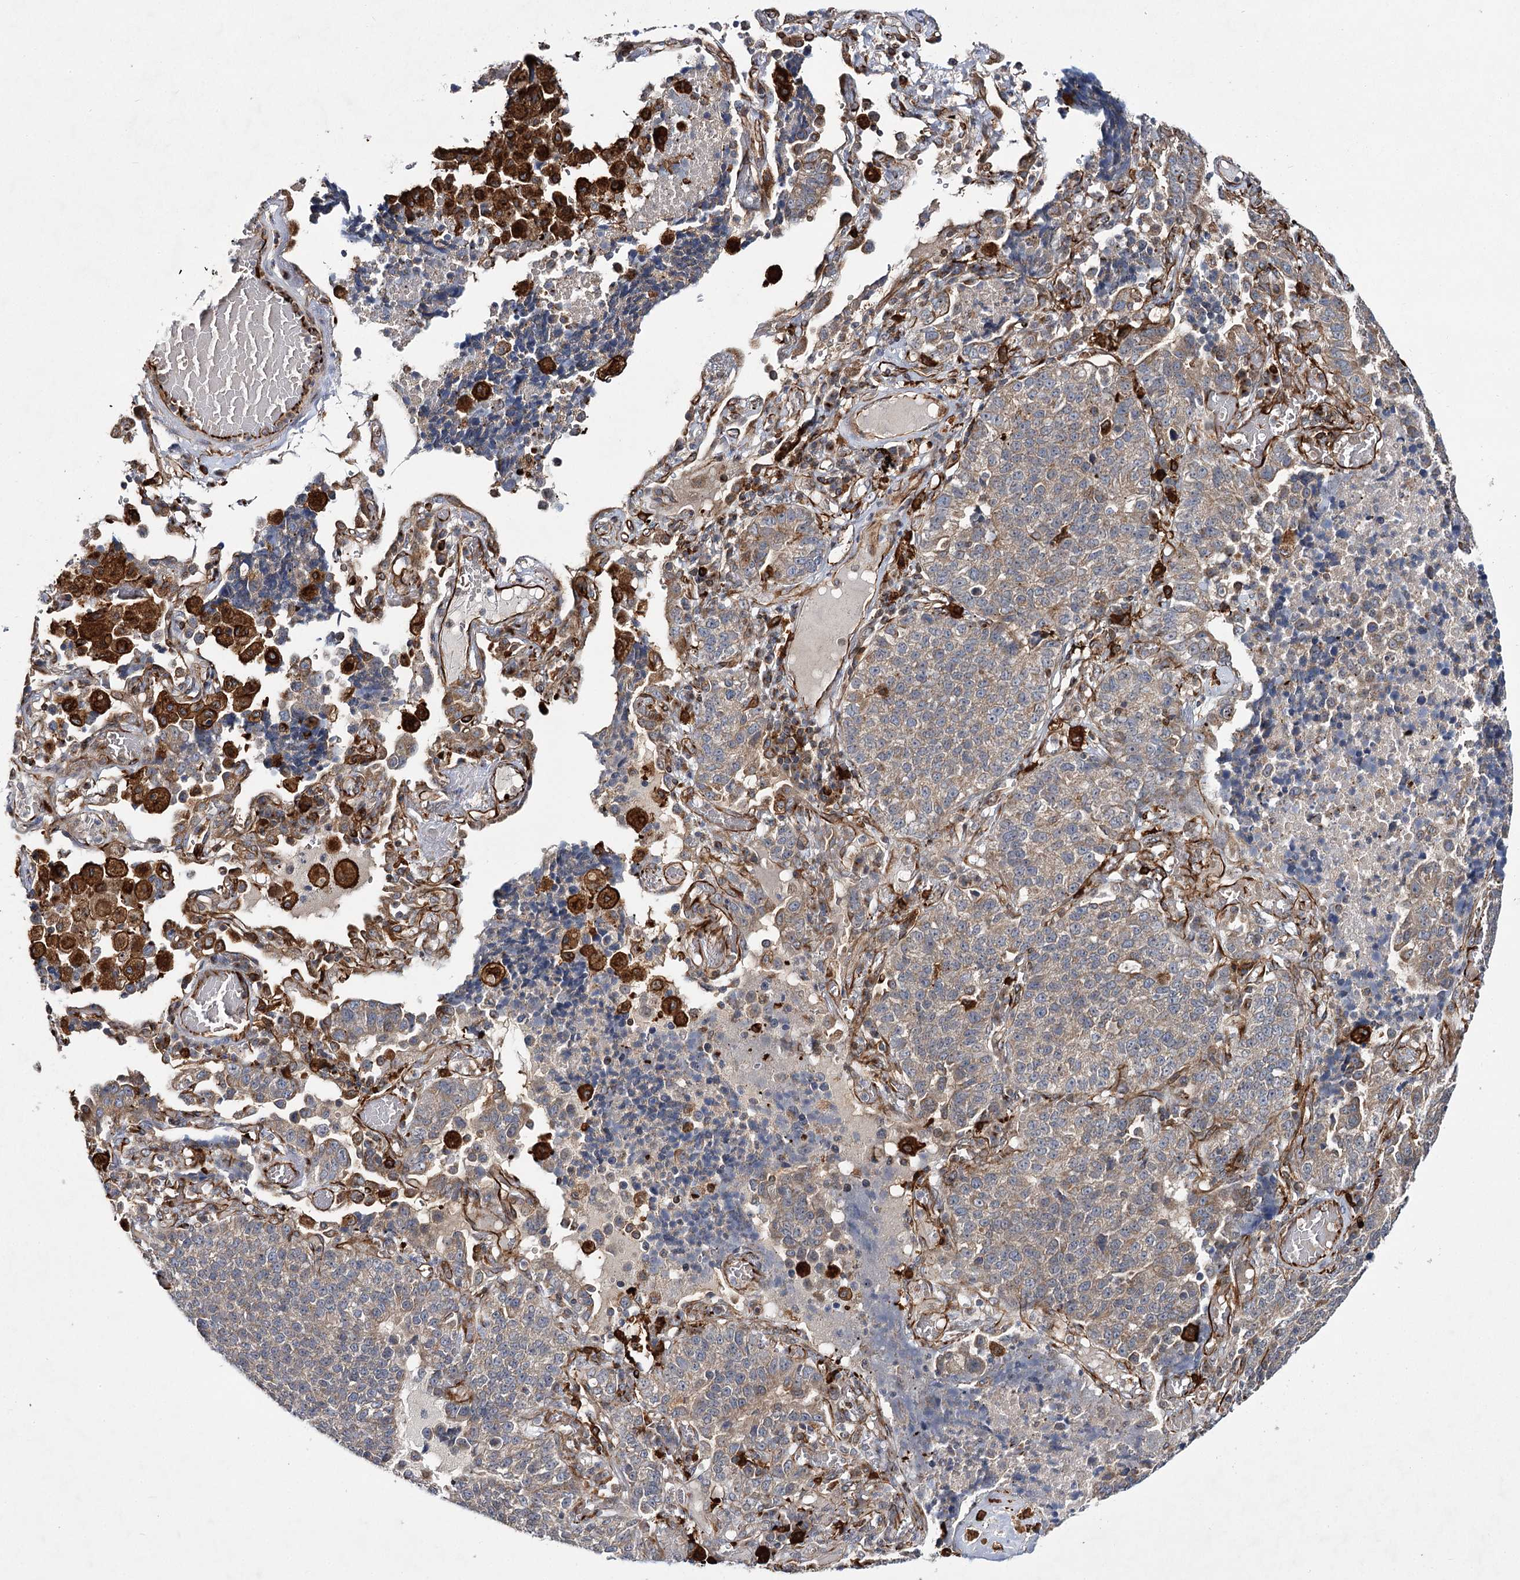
{"staining": {"intensity": "weak", "quantity": "<25%", "location": "cytoplasmic/membranous"}, "tissue": "lung cancer", "cell_type": "Tumor cells", "image_type": "cancer", "snomed": [{"axis": "morphology", "description": "Adenocarcinoma, NOS"}, {"axis": "topography", "description": "Lung"}], "caption": "This is an immunohistochemistry (IHC) image of human lung cancer (adenocarcinoma). There is no positivity in tumor cells.", "gene": "DPEP2", "patient": {"sex": "male", "age": 49}}